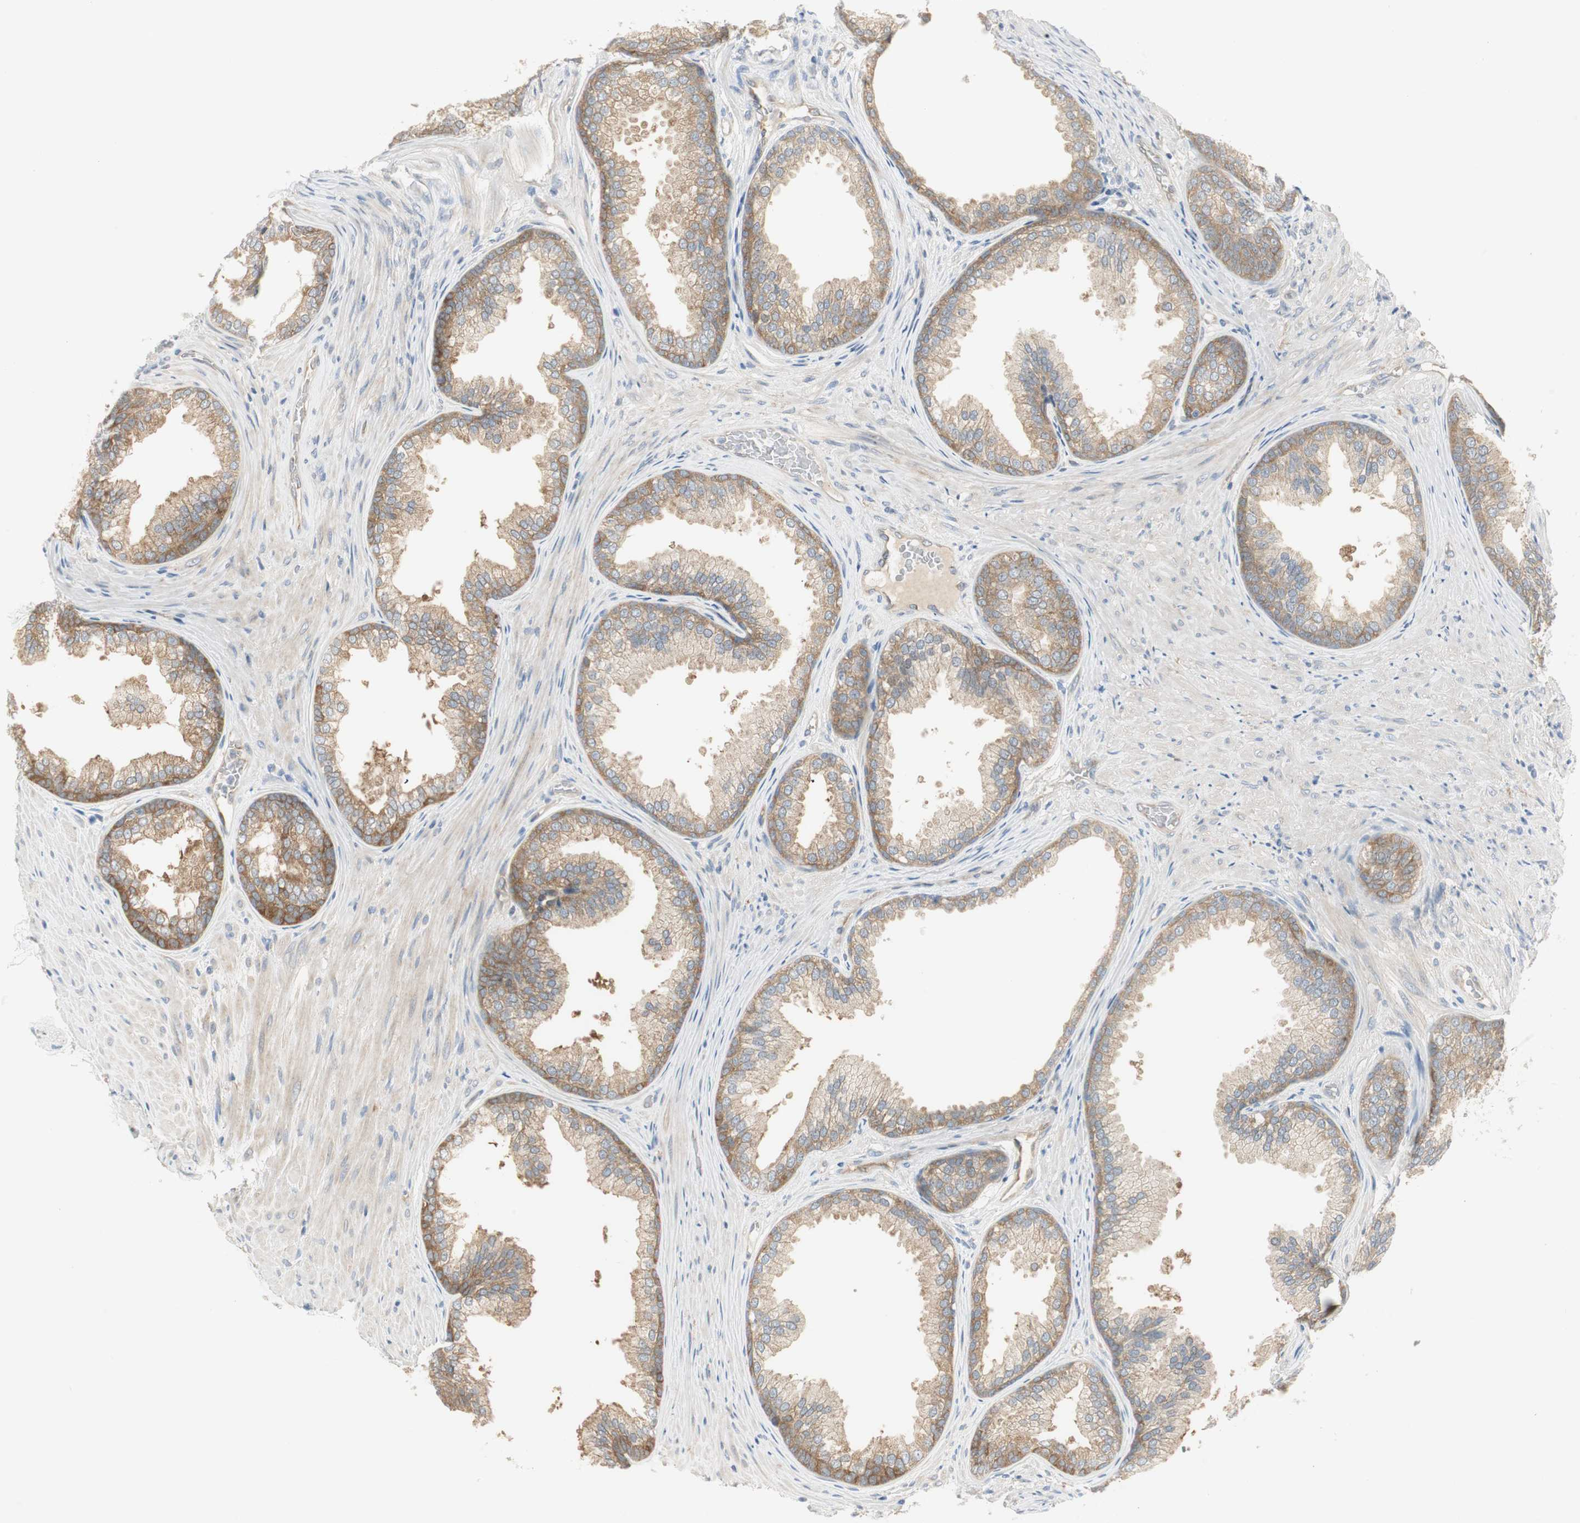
{"staining": {"intensity": "moderate", "quantity": "25%-75%", "location": "cytoplasmic/membranous"}, "tissue": "prostate", "cell_type": "Glandular cells", "image_type": "normal", "snomed": [{"axis": "morphology", "description": "Normal tissue, NOS"}, {"axis": "topography", "description": "Prostate"}], "caption": "Immunohistochemistry (DAB) staining of benign human prostate exhibits moderate cytoplasmic/membranous protein positivity in approximately 25%-75% of glandular cells.", "gene": "STON1", "patient": {"sex": "male", "age": 76}}